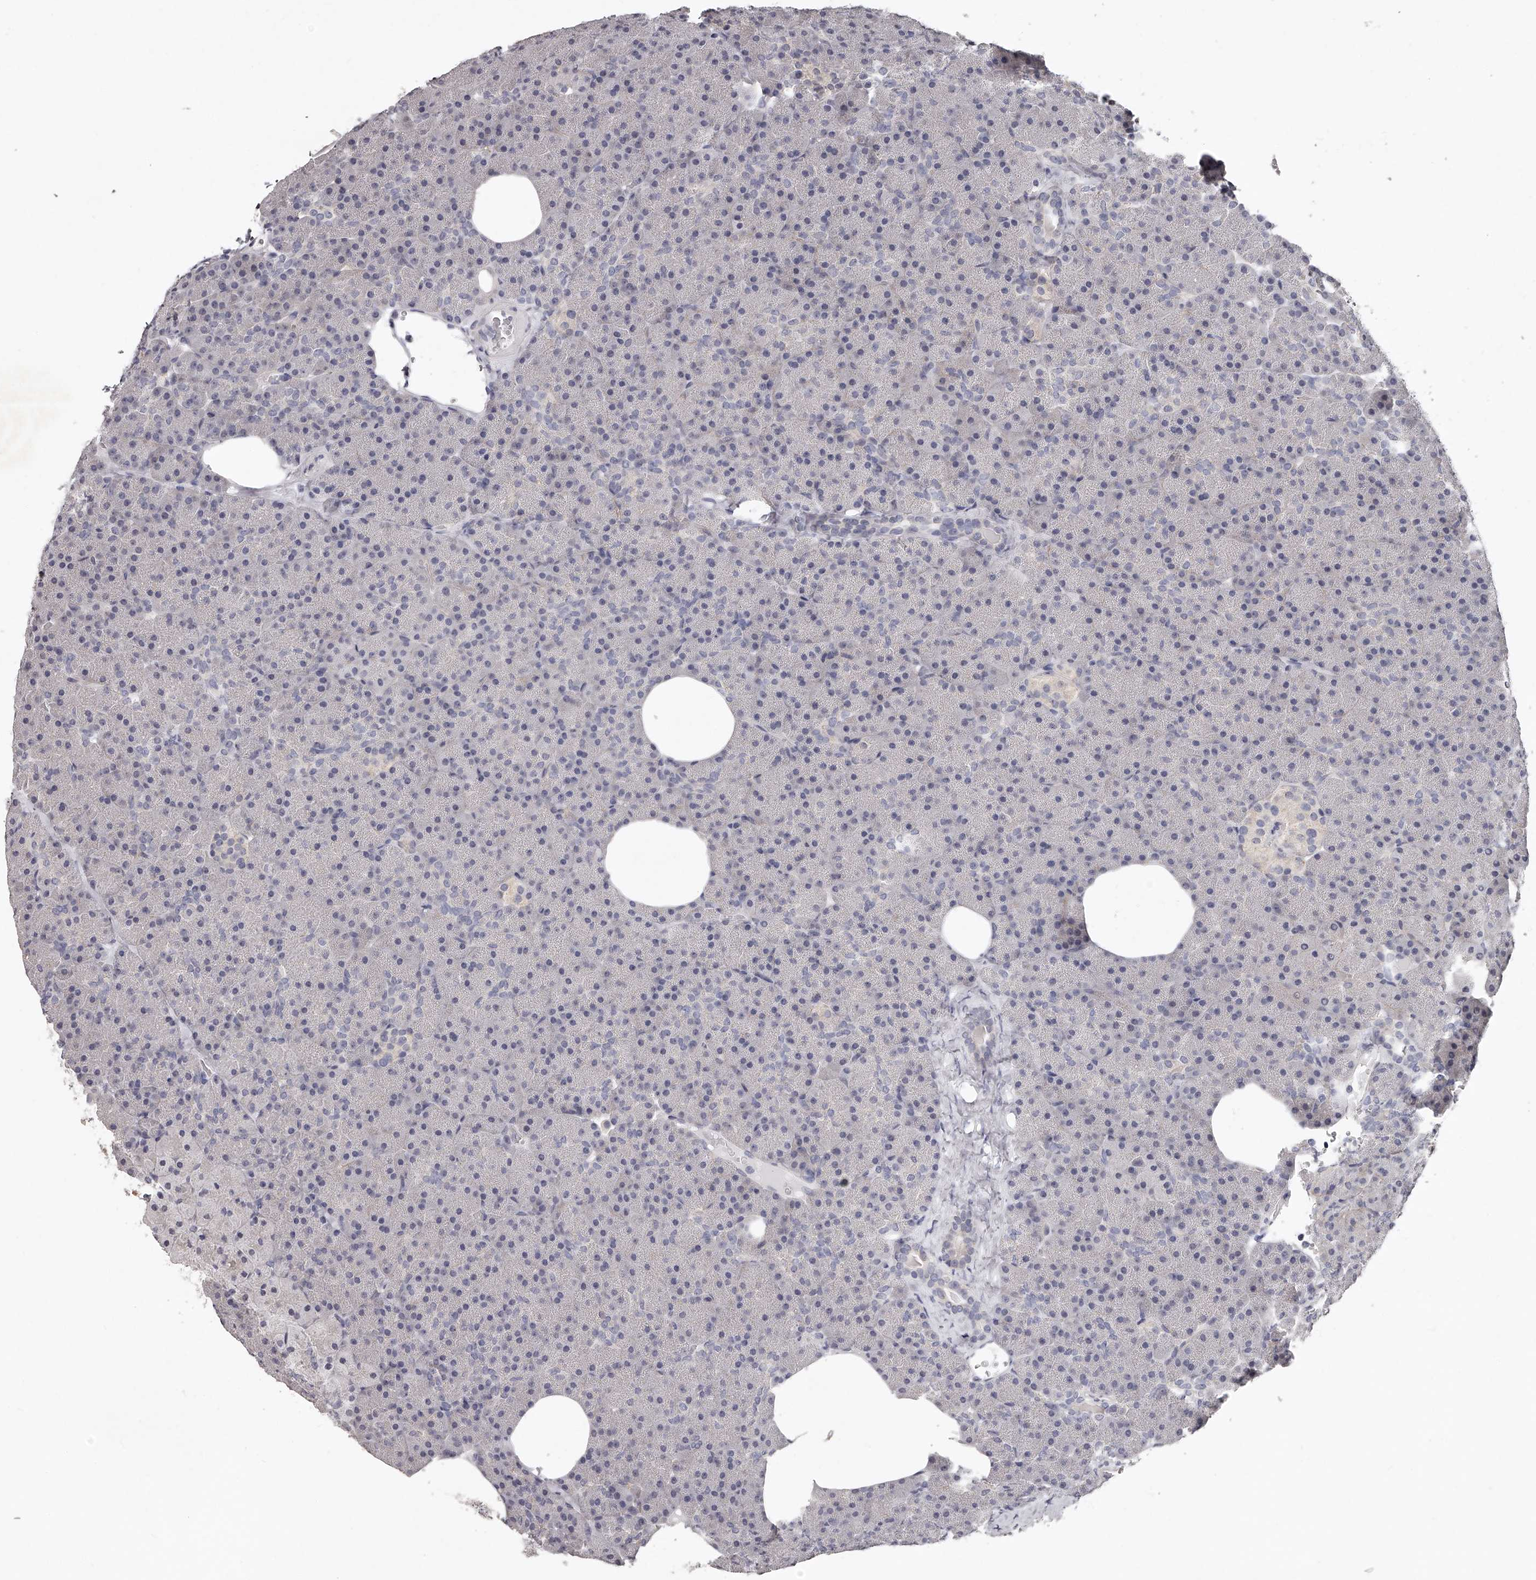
{"staining": {"intensity": "negative", "quantity": "none", "location": "none"}, "tissue": "pancreas", "cell_type": "Exocrine glandular cells", "image_type": "normal", "snomed": [{"axis": "morphology", "description": "Normal tissue, NOS"}, {"axis": "morphology", "description": "Carcinoid, malignant, NOS"}, {"axis": "topography", "description": "Pancreas"}], "caption": "Pancreas stained for a protein using immunohistochemistry displays no staining exocrine glandular cells.", "gene": "NT5DC1", "patient": {"sex": "female", "age": 35}}